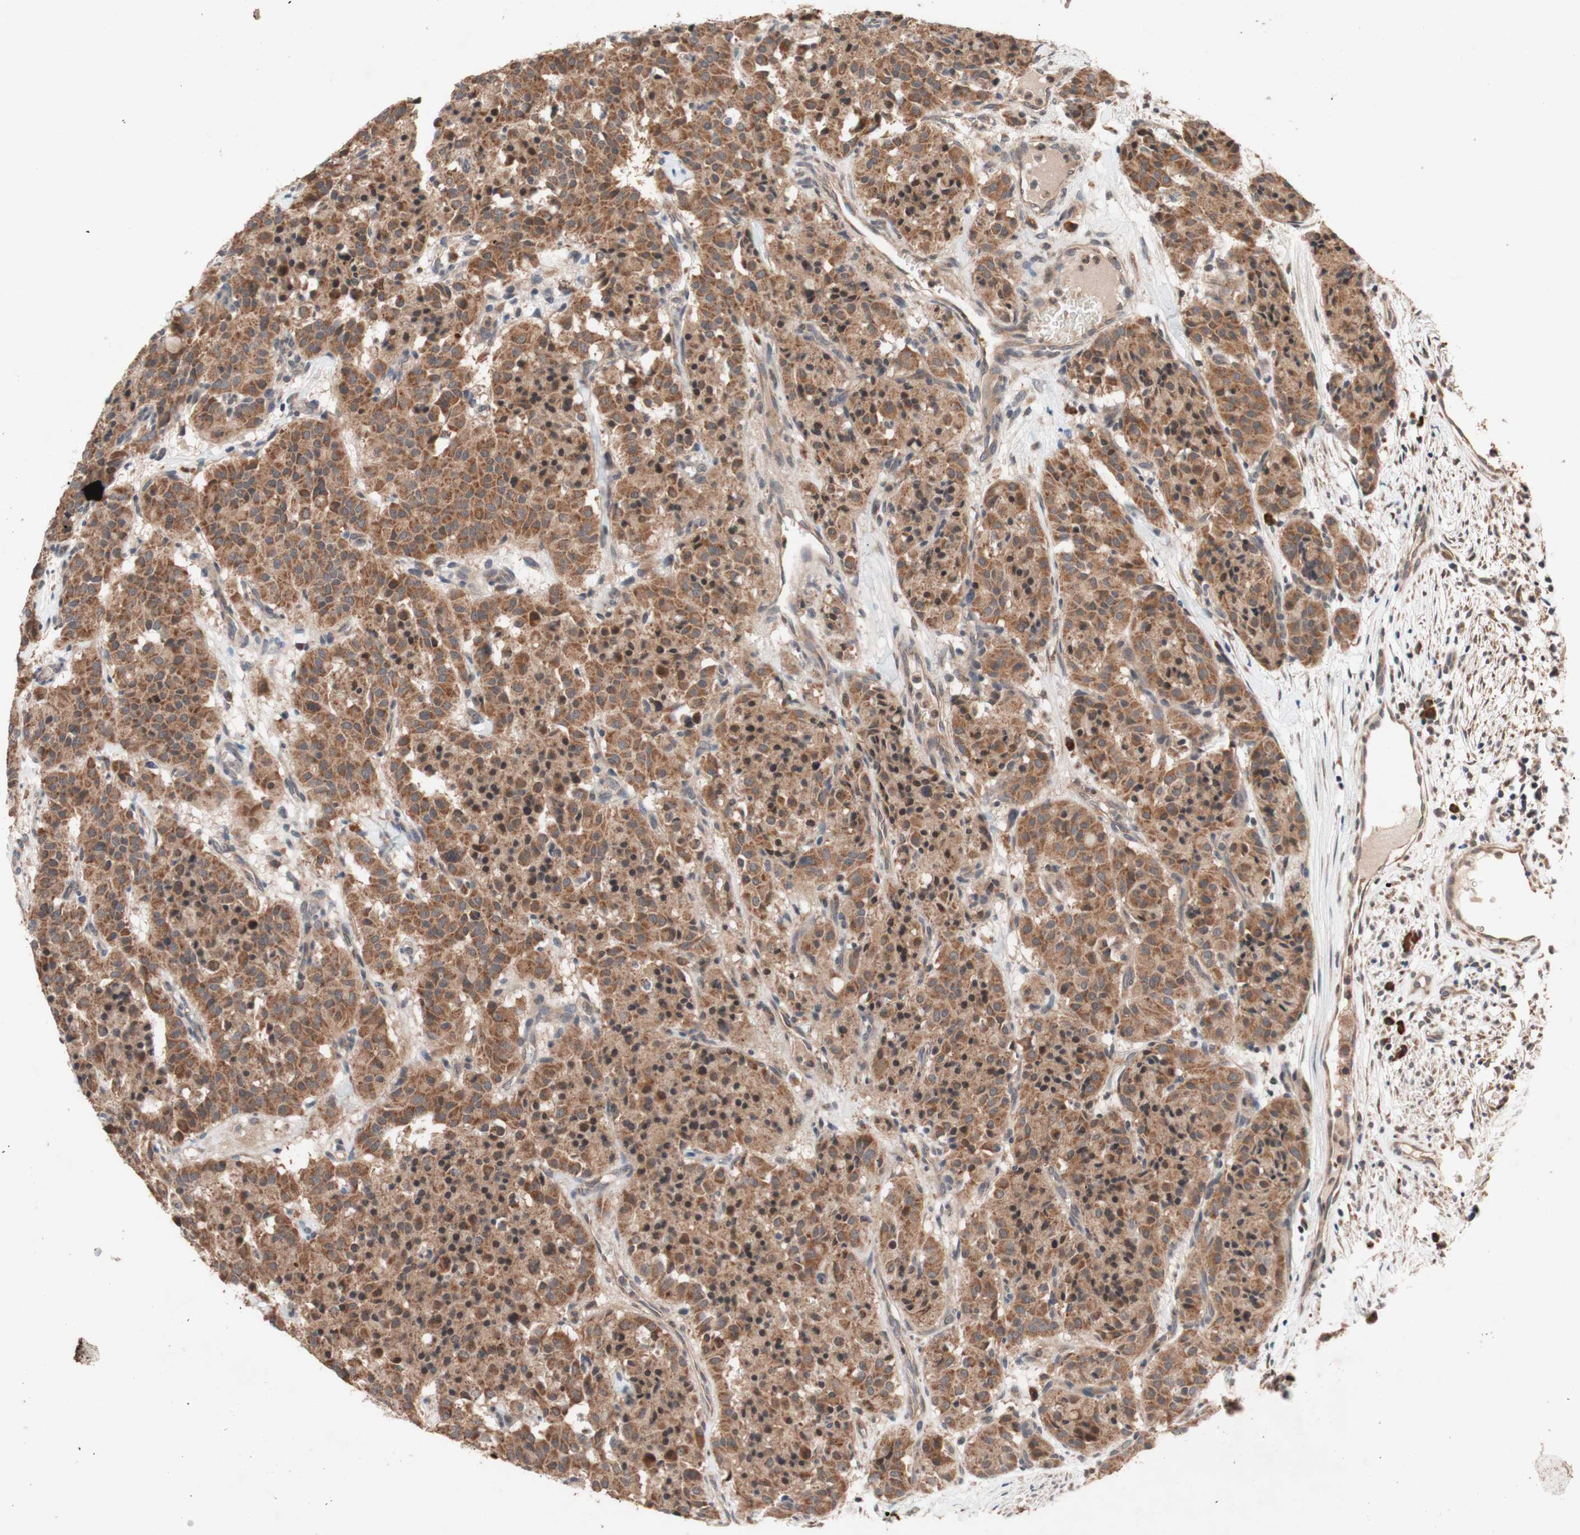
{"staining": {"intensity": "moderate", "quantity": ">75%", "location": "cytoplasmic/membranous,nuclear"}, "tissue": "carcinoid", "cell_type": "Tumor cells", "image_type": "cancer", "snomed": [{"axis": "morphology", "description": "Carcinoid, malignant, NOS"}, {"axis": "topography", "description": "Lung"}], "caption": "Carcinoid (malignant) stained for a protein (brown) shows moderate cytoplasmic/membranous and nuclear positive expression in approximately >75% of tumor cells.", "gene": "DDOST", "patient": {"sex": "male", "age": 30}}